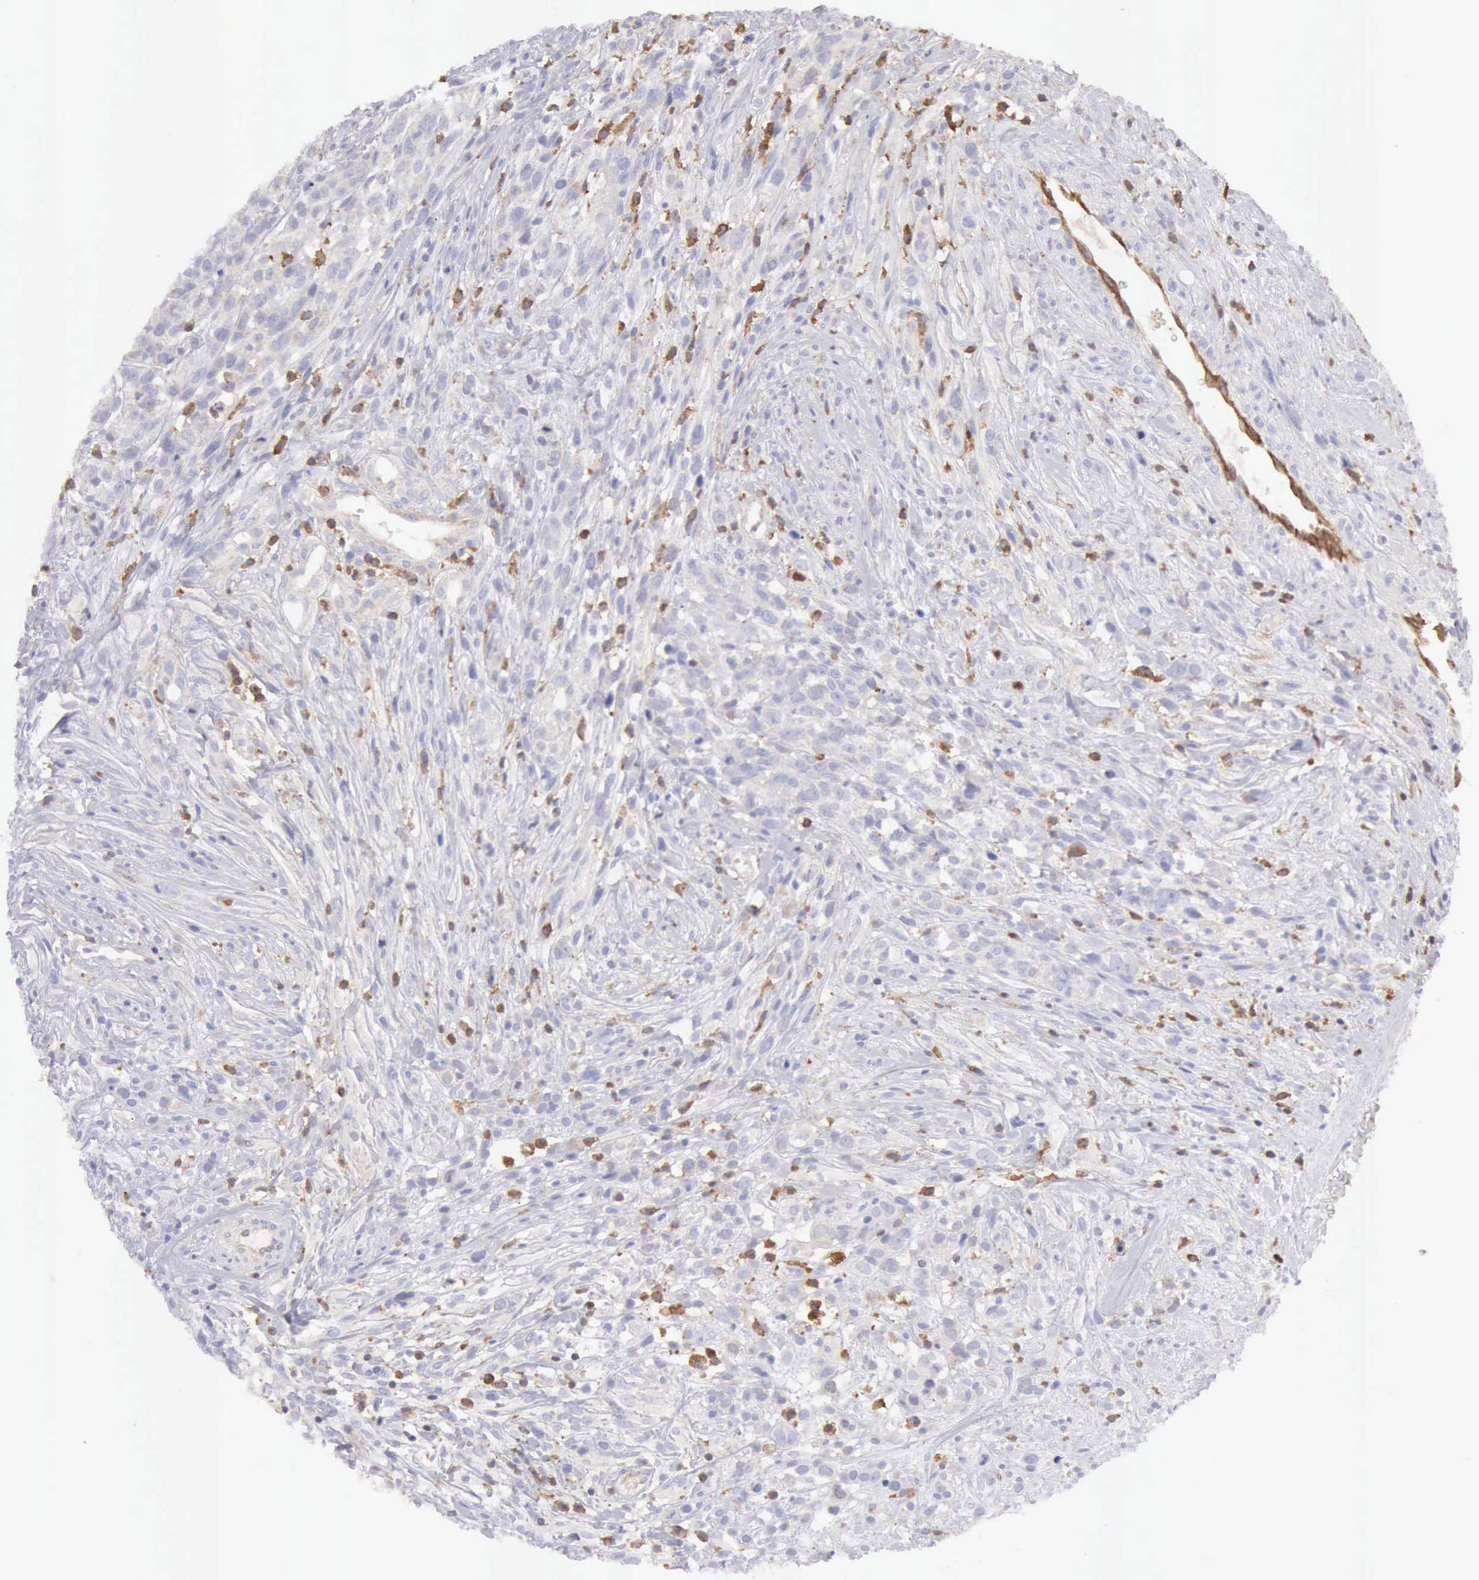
{"staining": {"intensity": "negative", "quantity": "none", "location": "none"}, "tissue": "glioma", "cell_type": "Tumor cells", "image_type": "cancer", "snomed": [{"axis": "morphology", "description": "Glioma, malignant, High grade"}, {"axis": "topography", "description": "Brain"}], "caption": "A histopathology image of human glioma is negative for staining in tumor cells.", "gene": "ARHGAP4", "patient": {"sex": "male", "age": 66}}